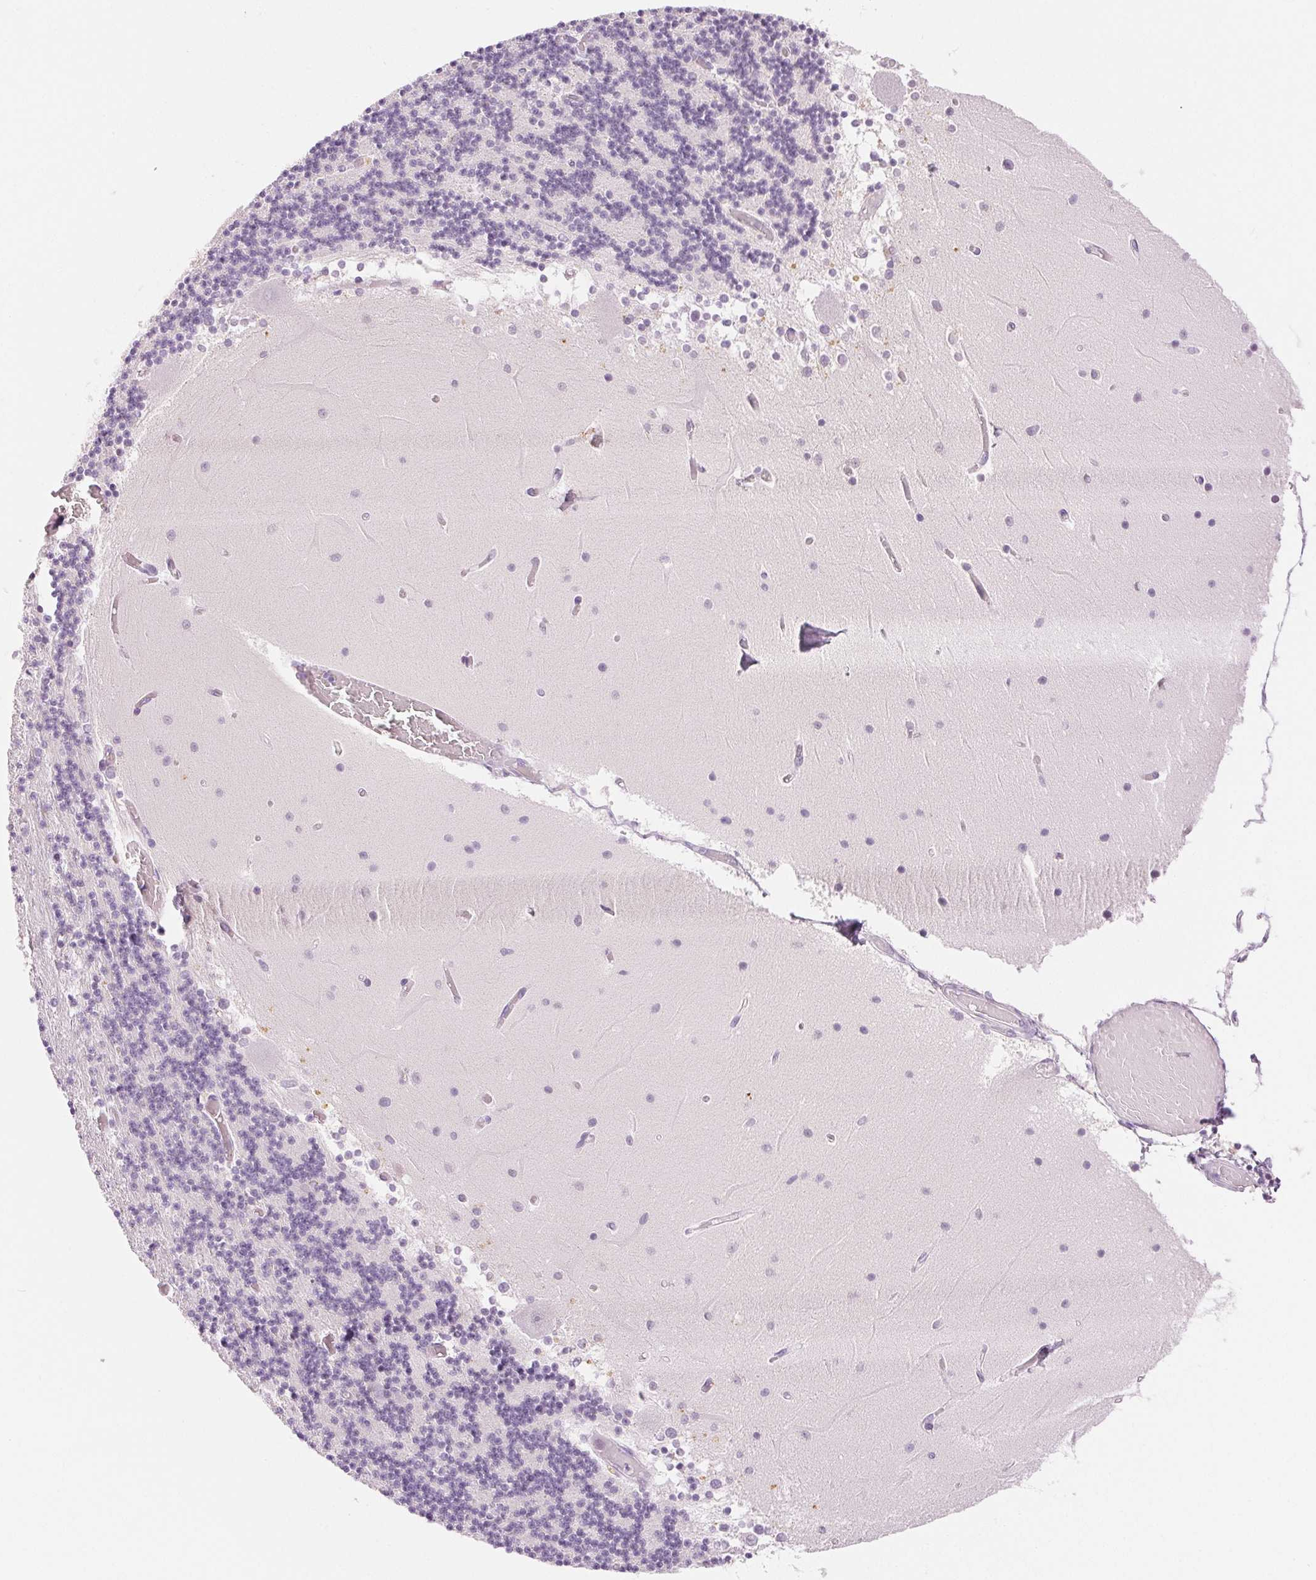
{"staining": {"intensity": "negative", "quantity": "none", "location": "none"}, "tissue": "cerebellum", "cell_type": "Cells in granular layer", "image_type": "normal", "snomed": [{"axis": "morphology", "description": "Normal tissue, NOS"}, {"axis": "topography", "description": "Cerebellum"}], "caption": "Histopathology image shows no significant protein expression in cells in granular layer of unremarkable cerebellum. (DAB immunohistochemistry with hematoxylin counter stain).", "gene": "SLC5A2", "patient": {"sex": "female", "age": 28}}